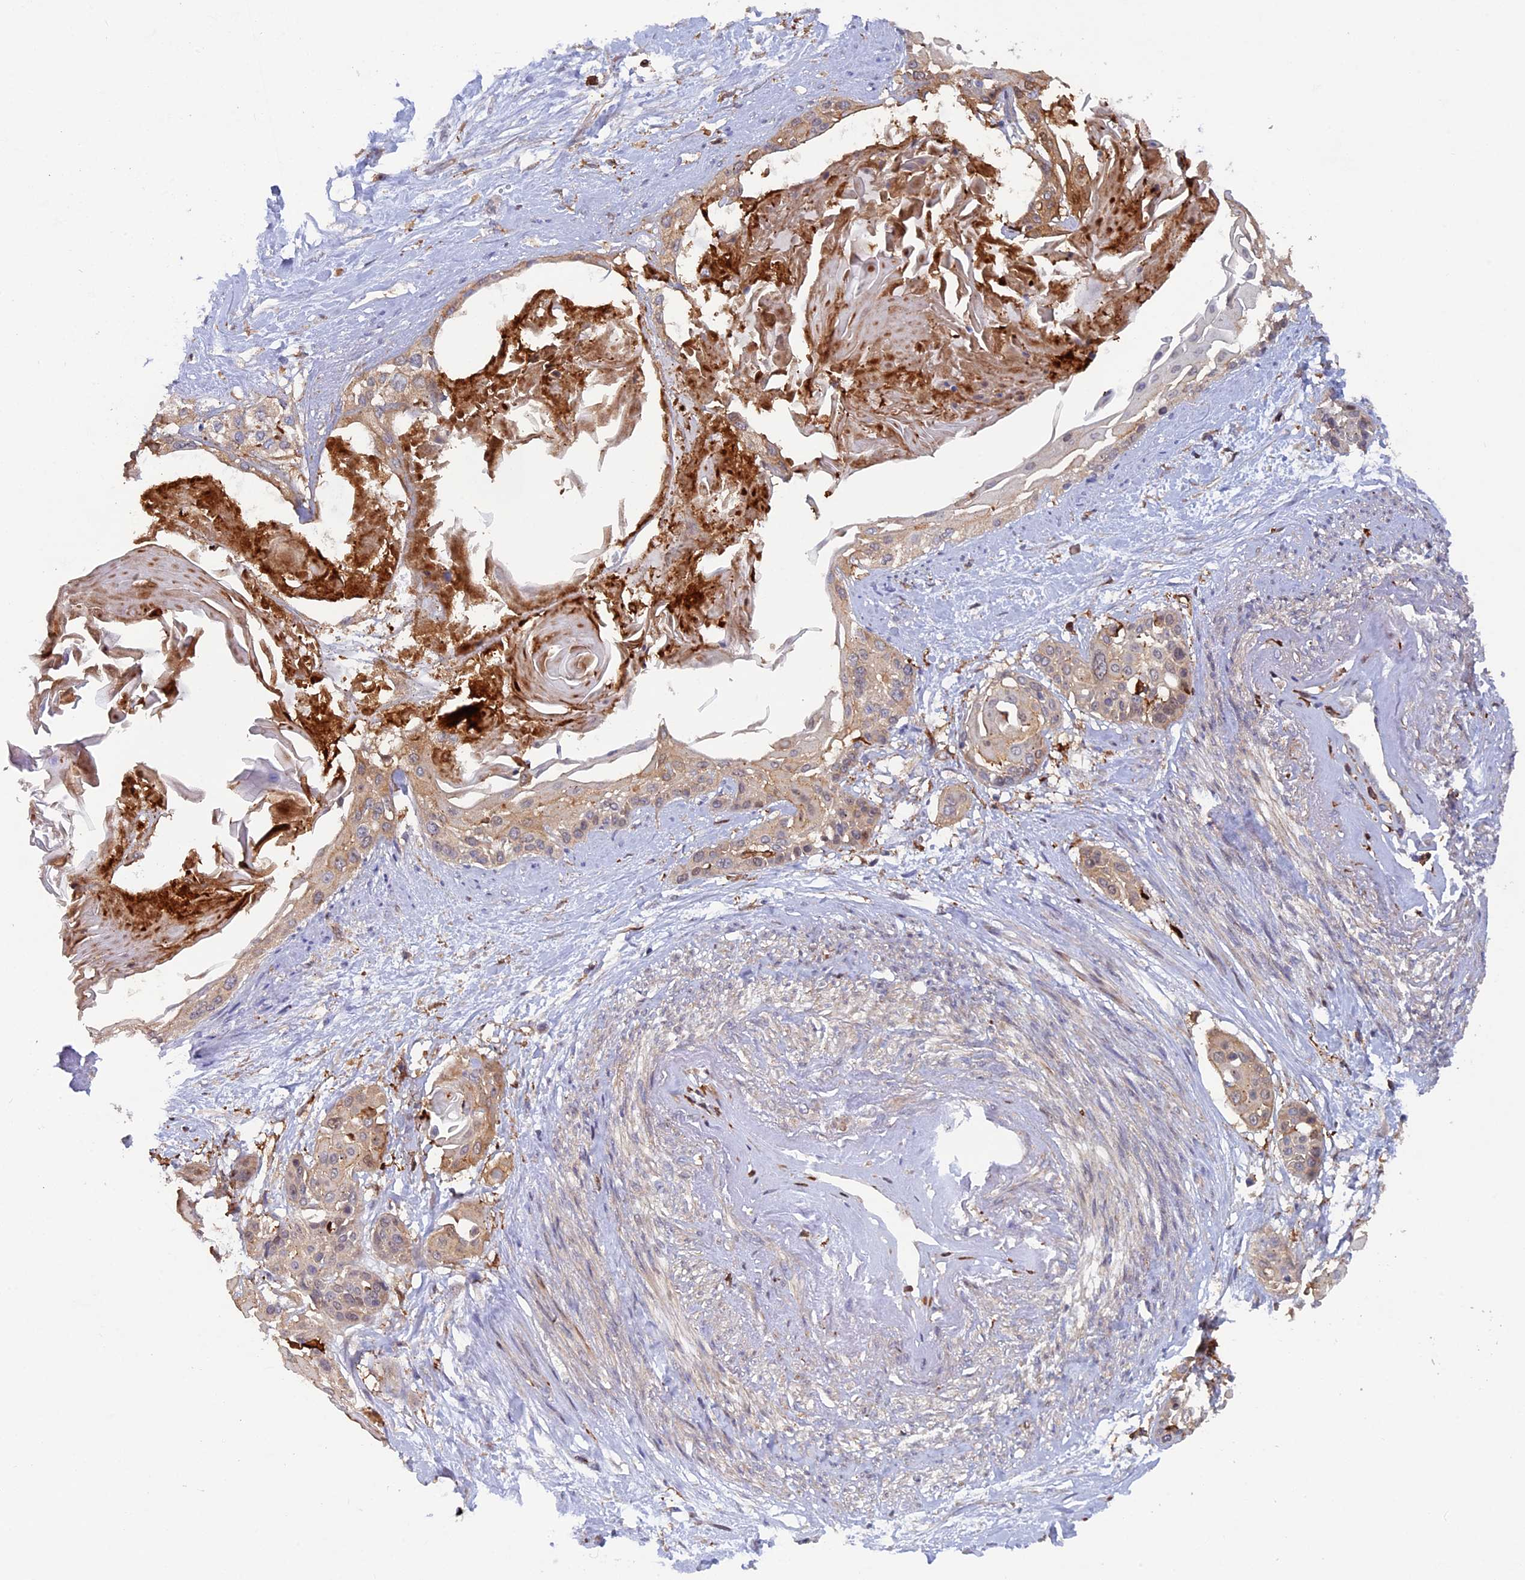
{"staining": {"intensity": "negative", "quantity": "none", "location": "none"}, "tissue": "cervical cancer", "cell_type": "Tumor cells", "image_type": "cancer", "snomed": [{"axis": "morphology", "description": "Squamous cell carcinoma, NOS"}, {"axis": "topography", "description": "Cervix"}], "caption": "Immunohistochemistry (IHC) image of cervical cancer stained for a protein (brown), which displays no staining in tumor cells. (Immunohistochemistry (IHC), brightfield microscopy, high magnification).", "gene": "FERMT1", "patient": {"sex": "female", "age": 57}}